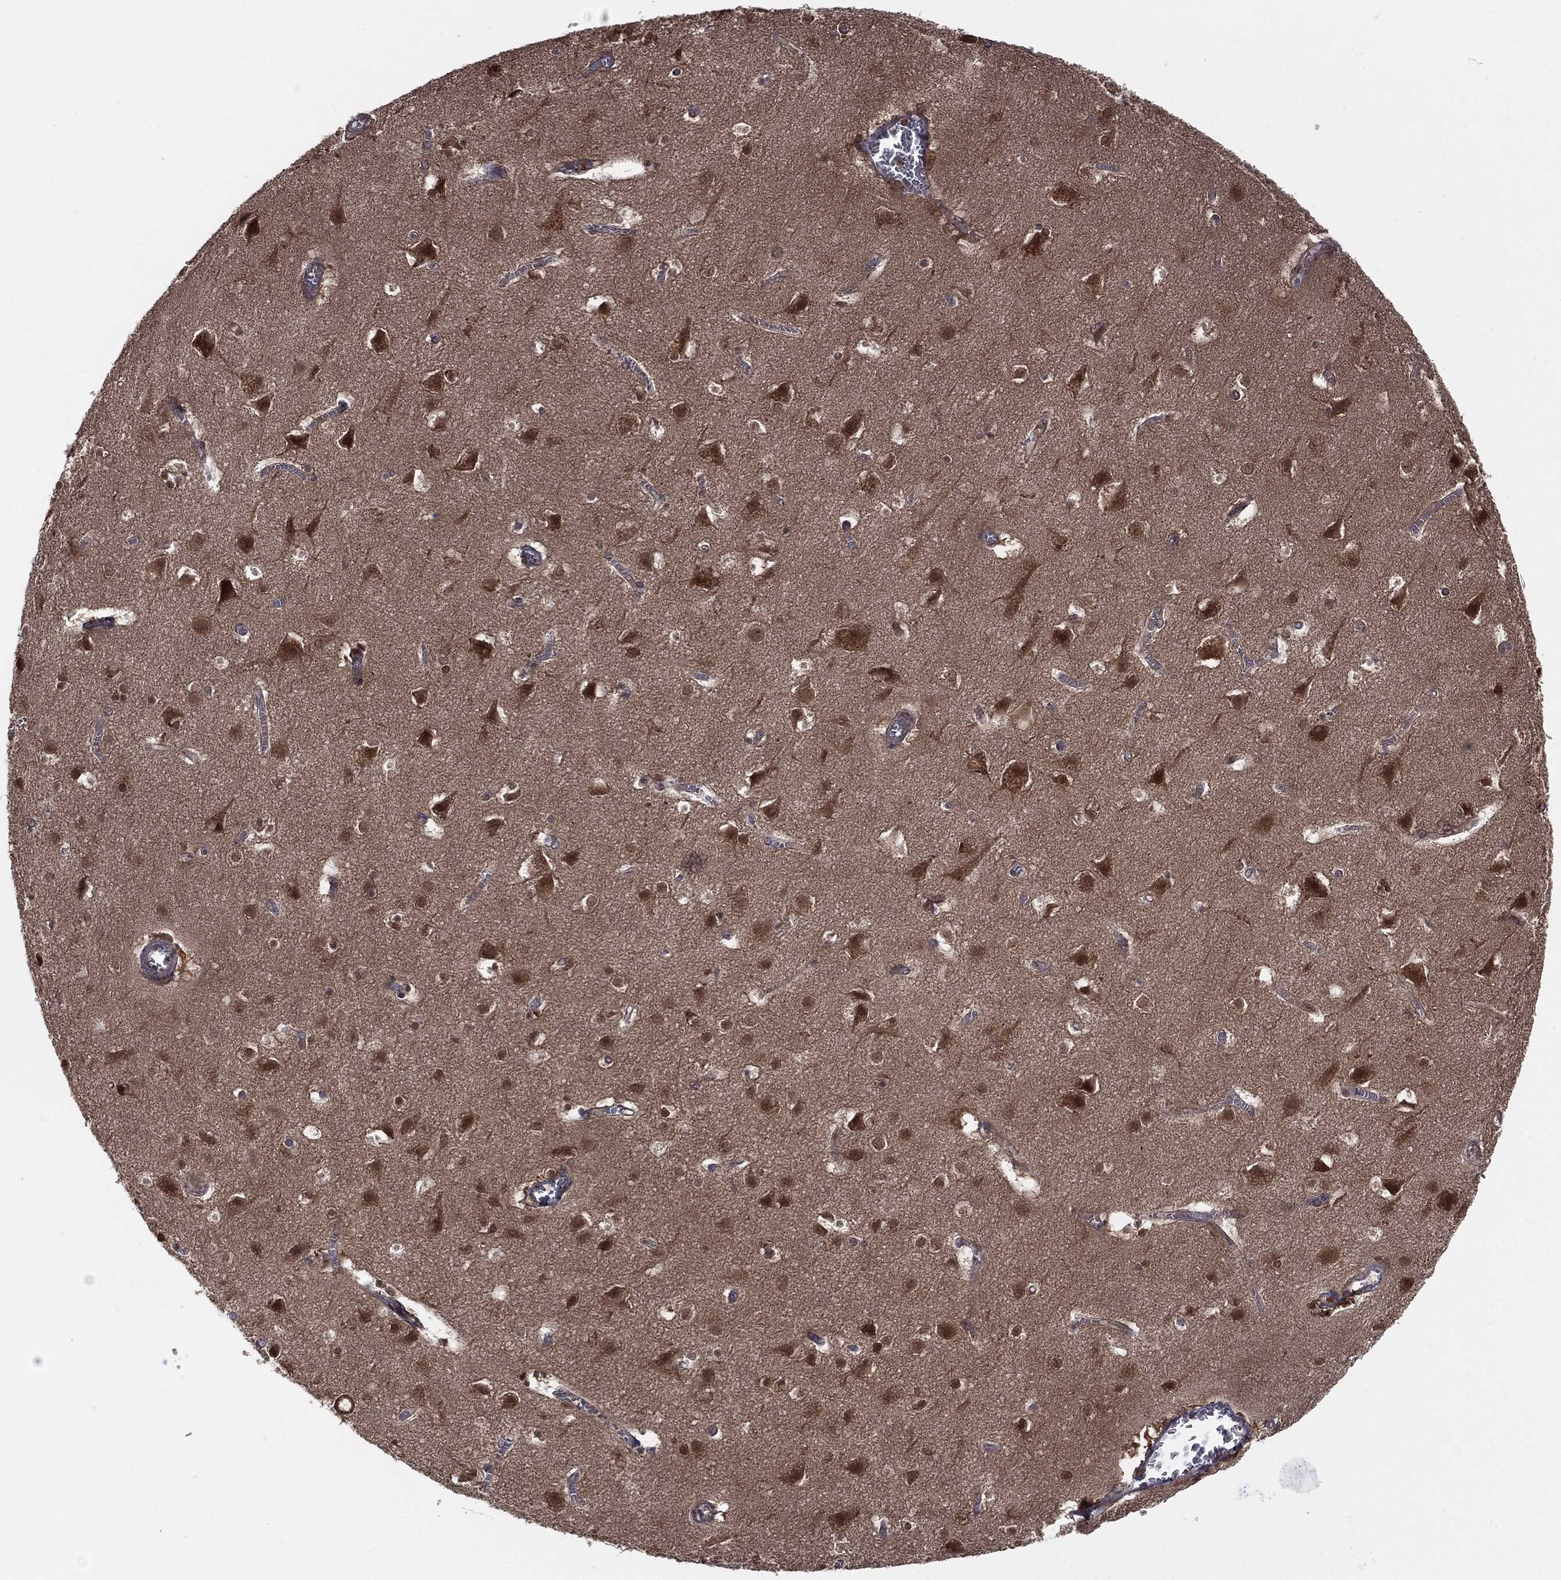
{"staining": {"intensity": "negative", "quantity": "none", "location": "none"}, "tissue": "cerebral cortex", "cell_type": "Endothelial cells", "image_type": "normal", "snomed": [{"axis": "morphology", "description": "Normal tissue, NOS"}, {"axis": "topography", "description": "Cerebral cortex"}], "caption": "Immunohistochemical staining of normal cerebral cortex reveals no significant staining in endothelial cells.", "gene": "KRT7", "patient": {"sex": "male", "age": 59}}